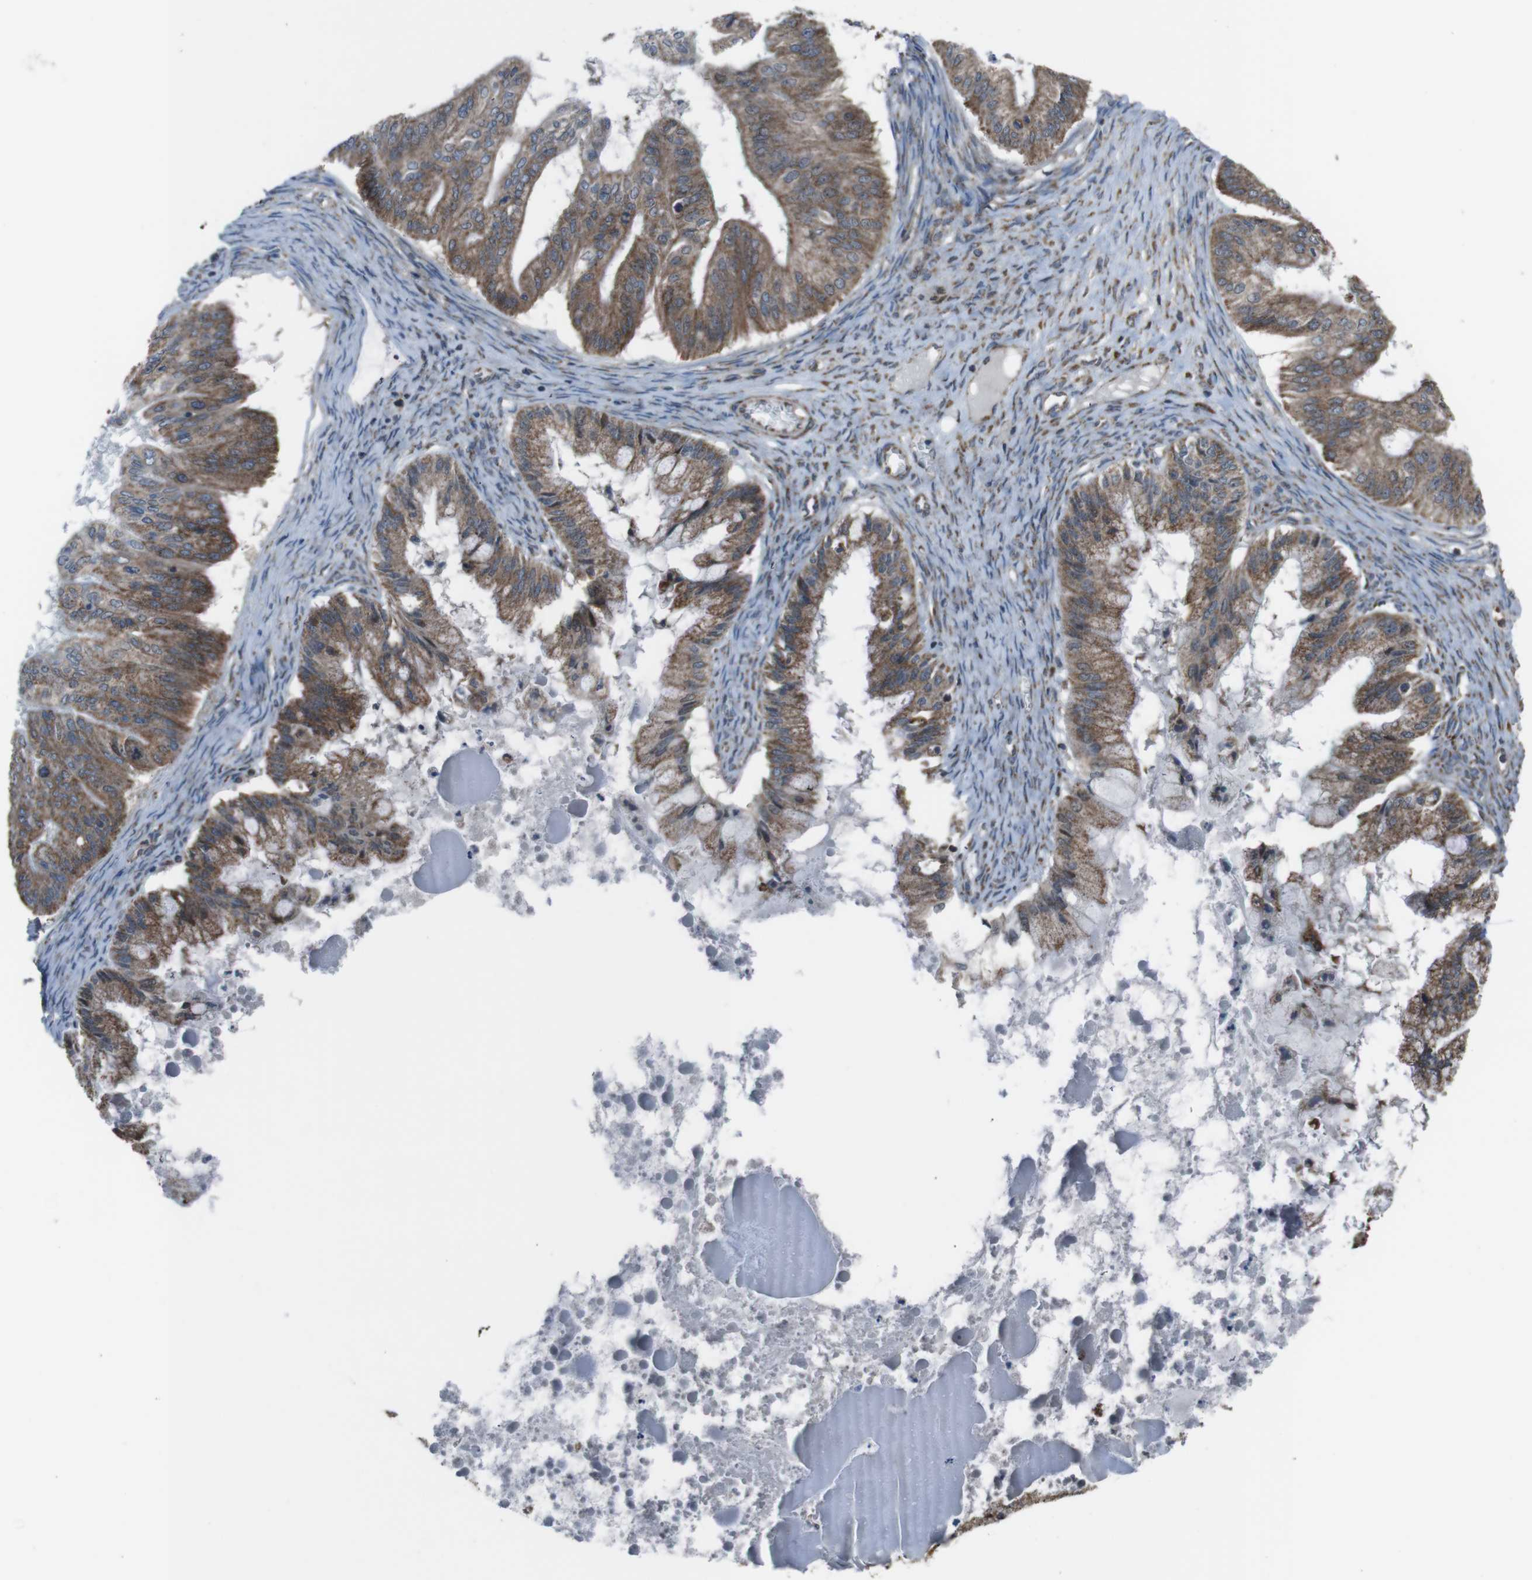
{"staining": {"intensity": "moderate", "quantity": ">75%", "location": "cytoplasmic/membranous"}, "tissue": "ovarian cancer", "cell_type": "Tumor cells", "image_type": "cancer", "snomed": [{"axis": "morphology", "description": "Cystadenocarcinoma, mucinous, NOS"}, {"axis": "topography", "description": "Ovary"}], "caption": "Immunohistochemical staining of ovarian mucinous cystadenocarcinoma demonstrates medium levels of moderate cytoplasmic/membranous staining in approximately >75% of tumor cells. (IHC, brightfield microscopy, high magnification).", "gene": "GIMAP8", "patient": {"sex": "female", "age": 57}}